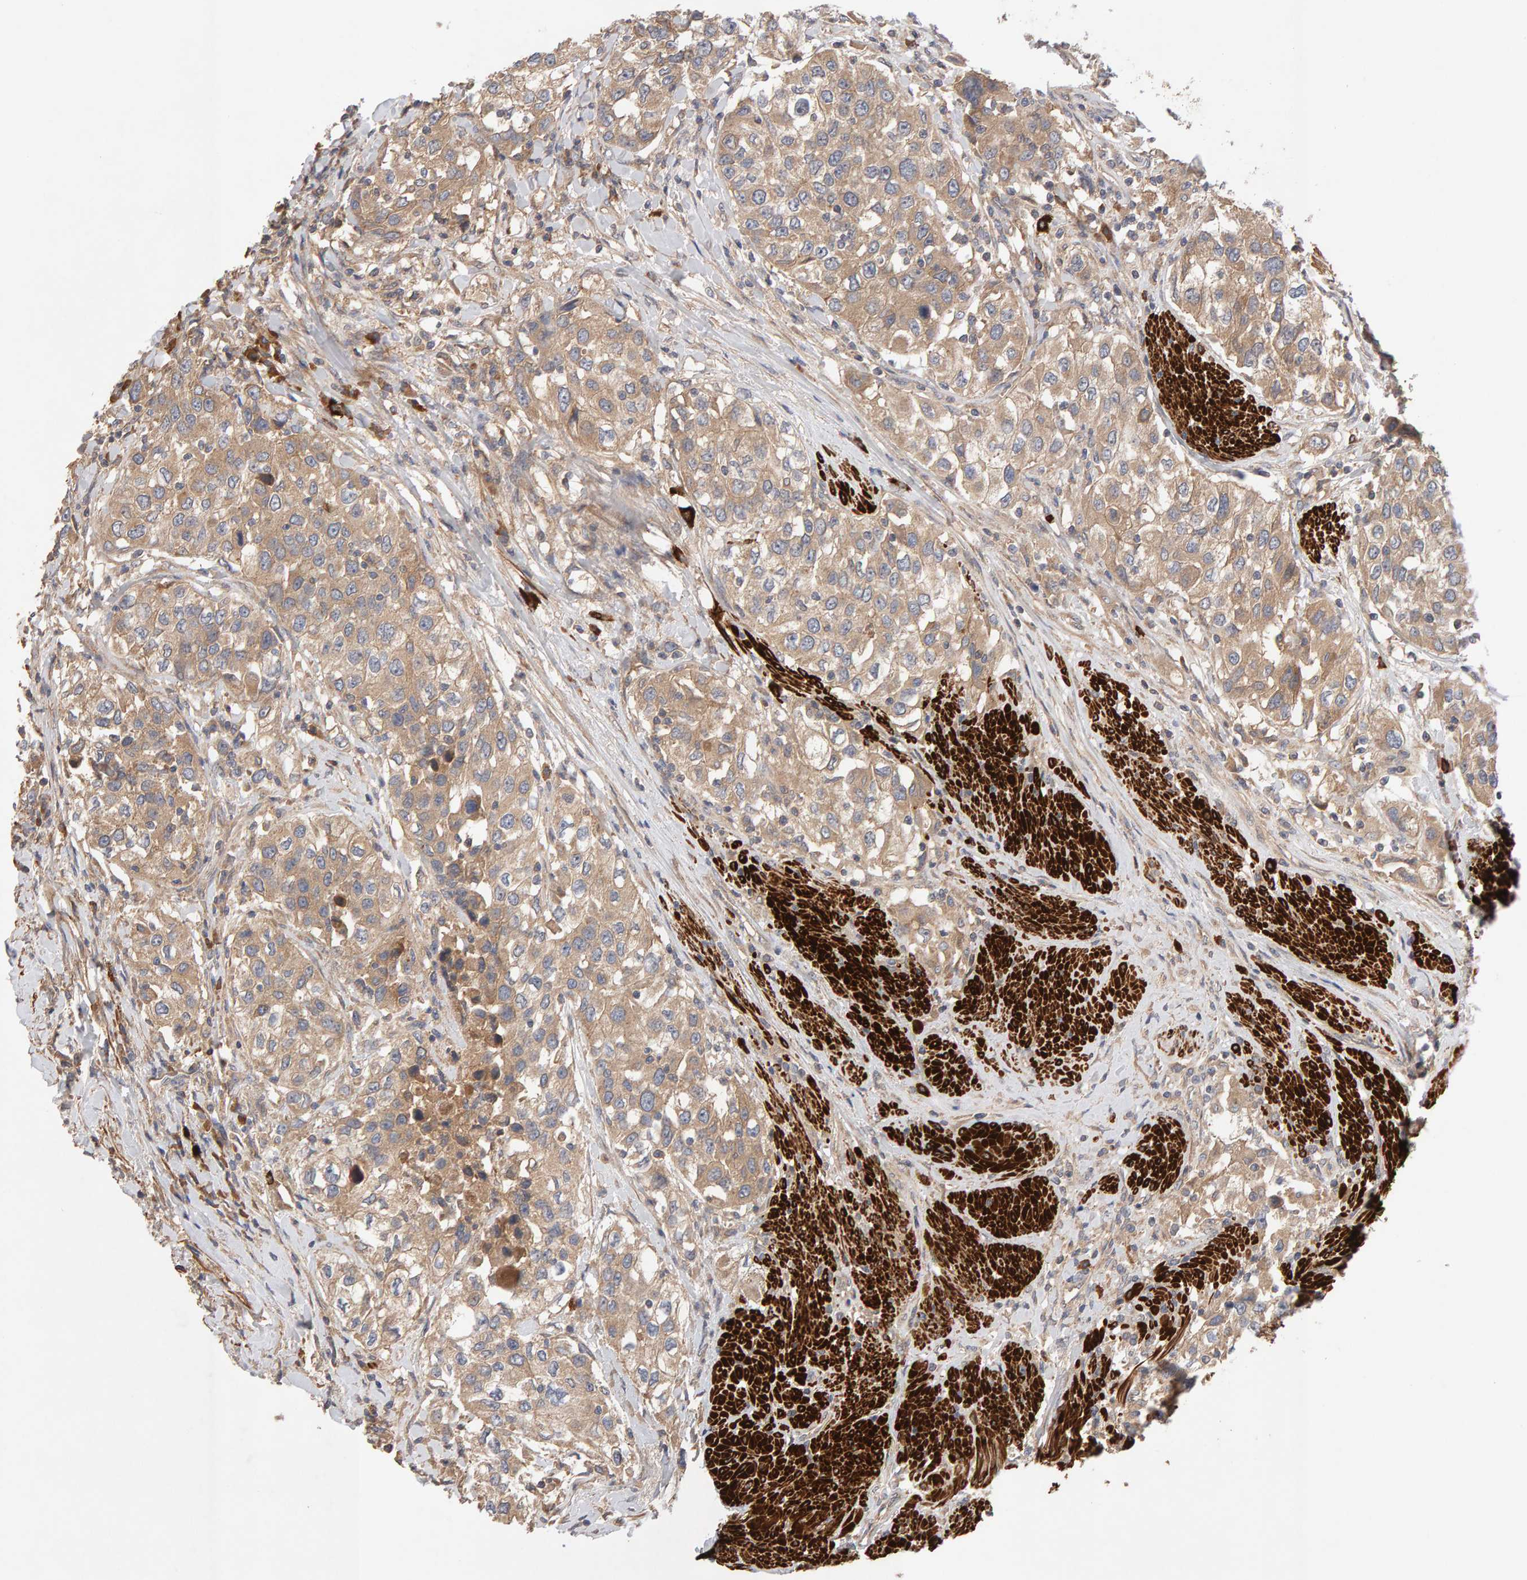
{"staining": {"intensity": "moderate", "quantity": ">75%", "location": "cytoplasmic/membranous"}, "tissue": "urothelial cancer", "cell_type": "Tumor cells", "image_type": "cancer", "snomed": [{"axis": "morphology", "description": "Urothelial carcinoma, High grade"}, {"axis": "topography", "description": "Urinary bladder"}], "caption": "The photomicrograph reveals immunohistochemical staining of urothelial carcinoma (high-grade). There is moderate cytoplasmic/membranous positivity is identified in about >75% of tumor cells.", "gene": "RNF19A", "patient": {"sex": "female", "age": 80}}